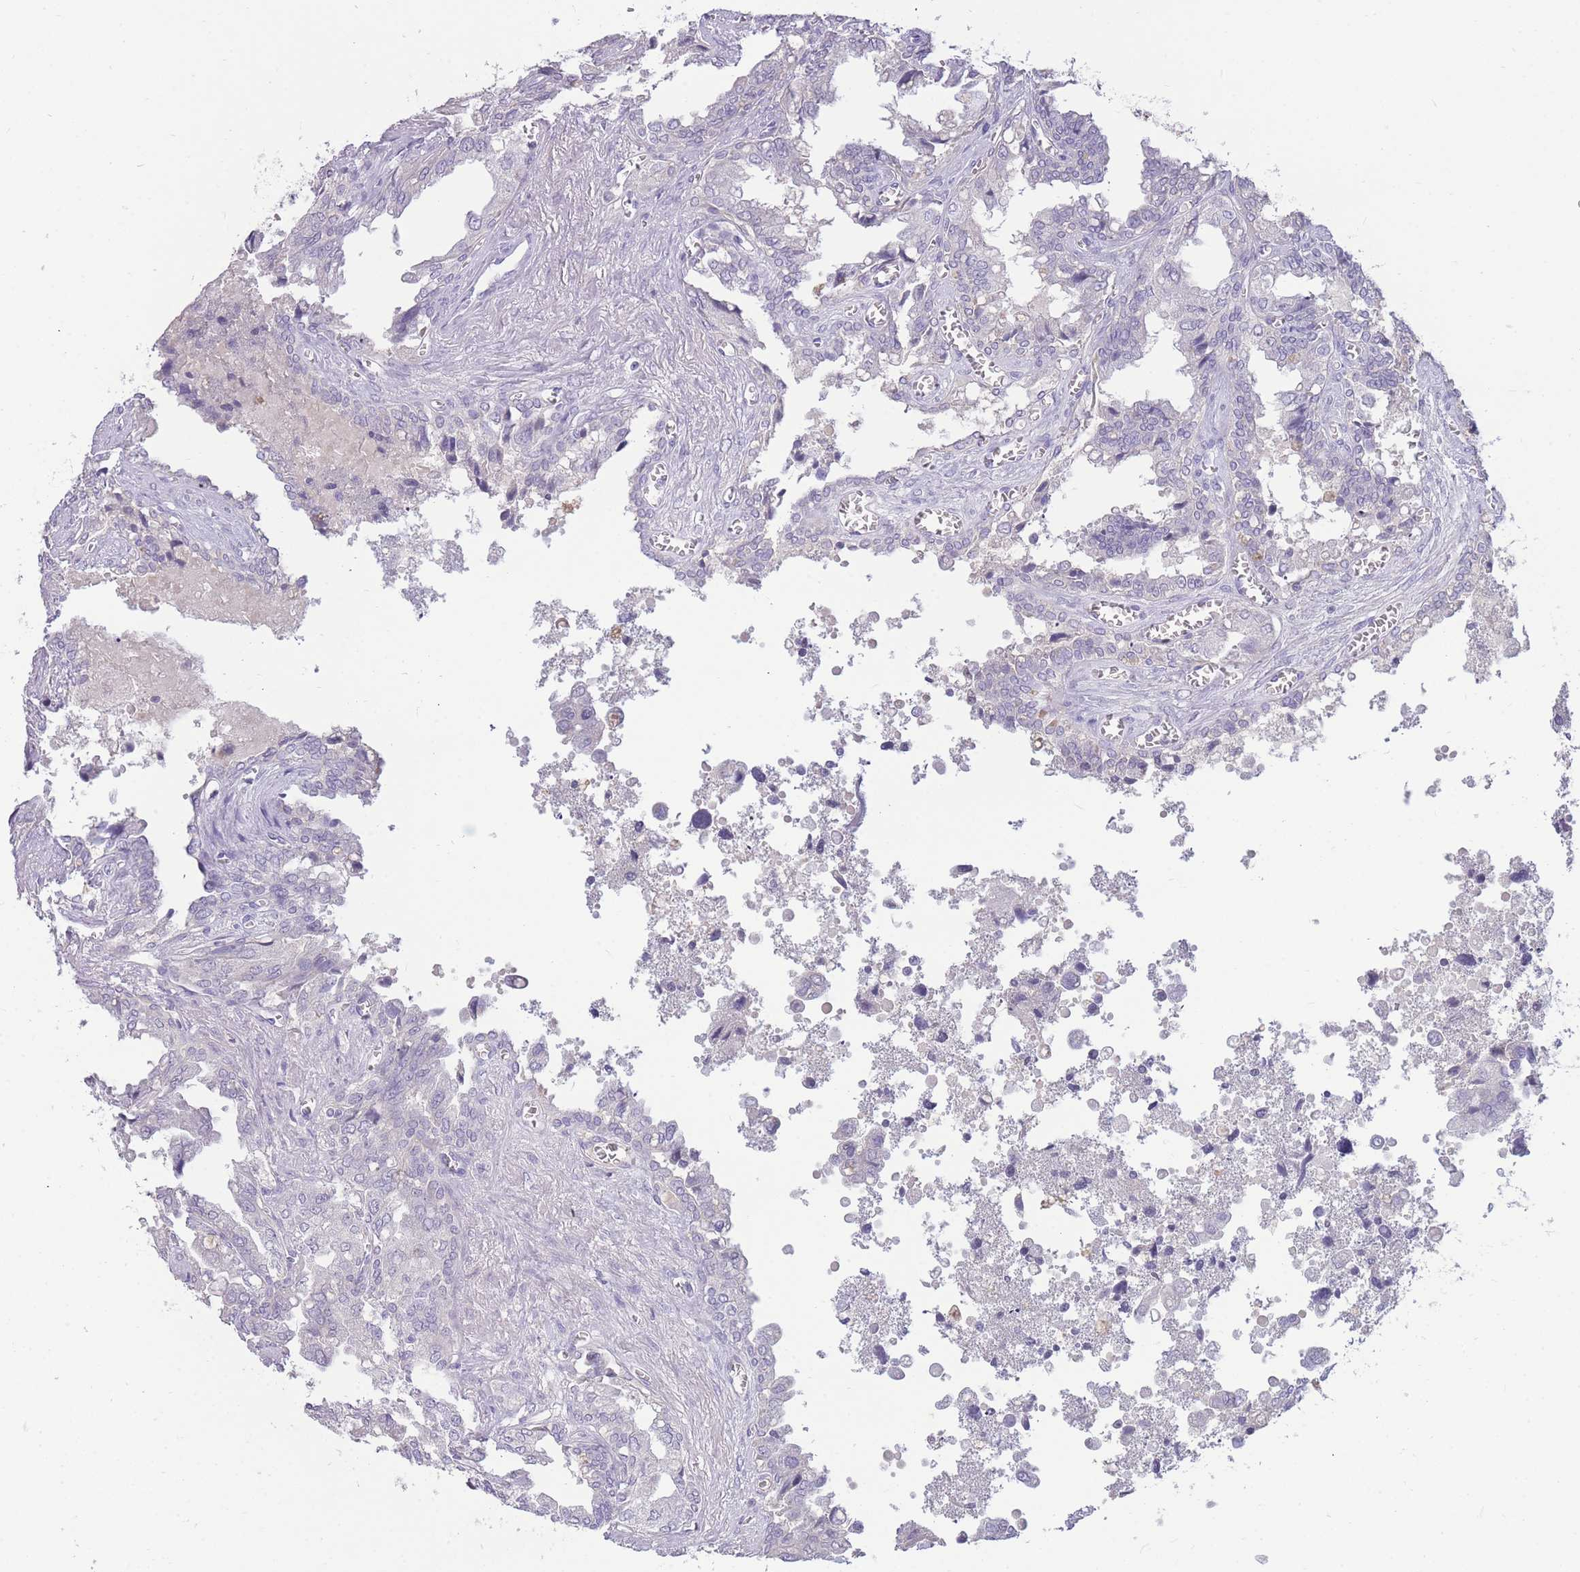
{"staining": {"intensity": "negative", "quantity": "none", "location": "none"}, "tissue": "seminal vesicle", "cell_type": "Glandular cells", "image_type": "normal", "snomed": [{"axis": "morphology", "description": "Normal tissue, NOS"}, {"axis": "topography", "description": "Seminal veicle"}], "caption": "Micrograph shows no protein staining in glandular cells of unremarkable seminal vesicle. Brightfield microscopy of immunohistochemistry stained with DAB (brown) and hematoxylin (blue), captured at high magnification.", "gene": "TPSD1", "patient": {"sex": "male", "age": 67}}